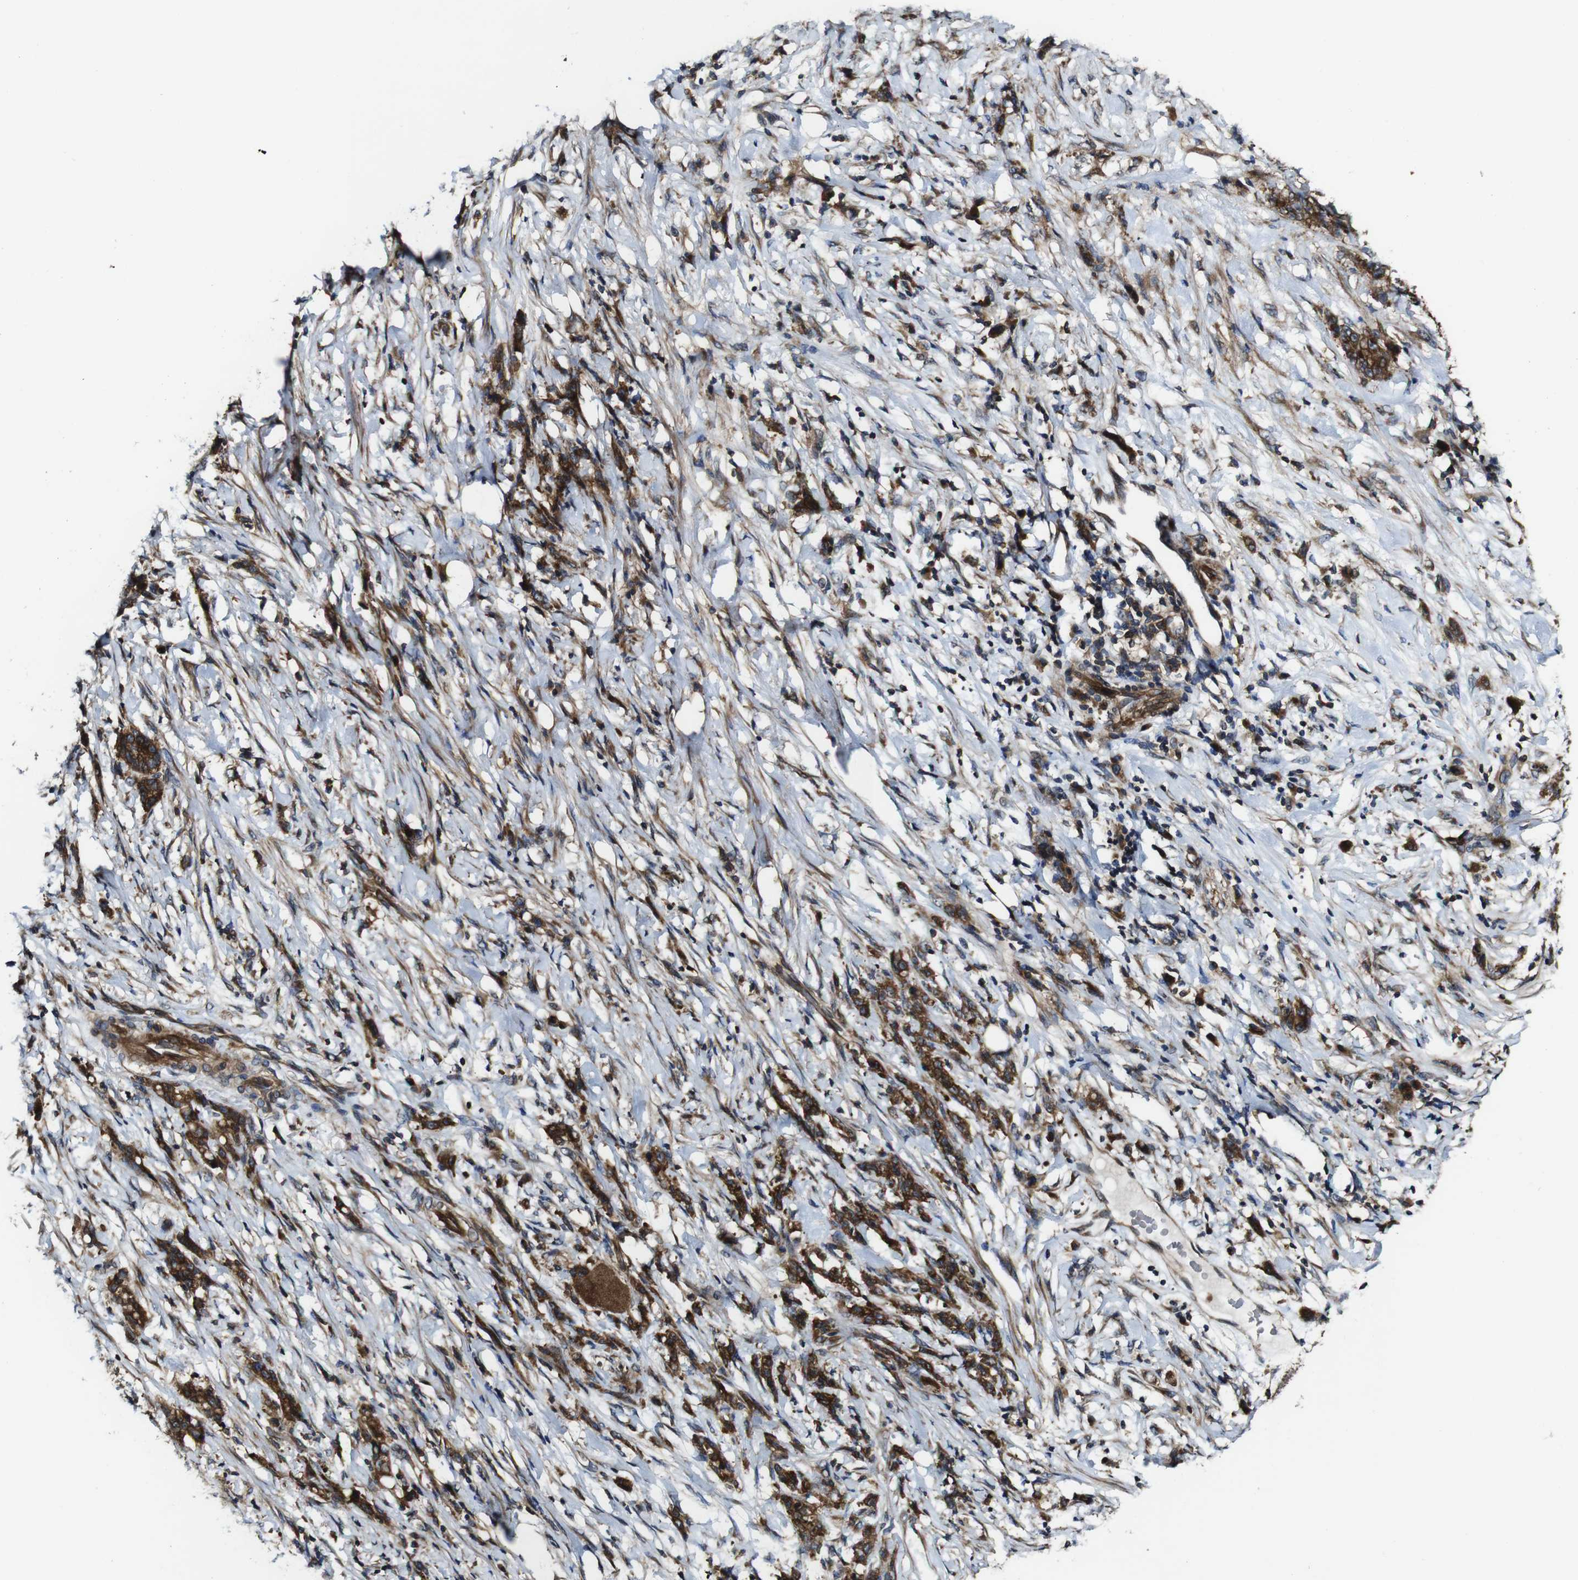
{"staining": {"intensity": "strong", "quantity": ">75%", "location": "cytoplasmic/membranous"}, "tissue": "stomach cancer", "cell_type": "Tumor cells", "image_type": "cancer", "snomed": [{"axis": "morphology", "description": "Adenocarcinoma, NOS"}, {"axis": "topography", "description": "Stomach, lower"}], "caption": "Stomach adenocarcinoma tissue displays strong cytoplasmic/membranous expression in about >75% of tumor cells, visualized by immunohistochemistry.", "gene": "TNIK", "patient": {"sex": "male", "age": 88}}